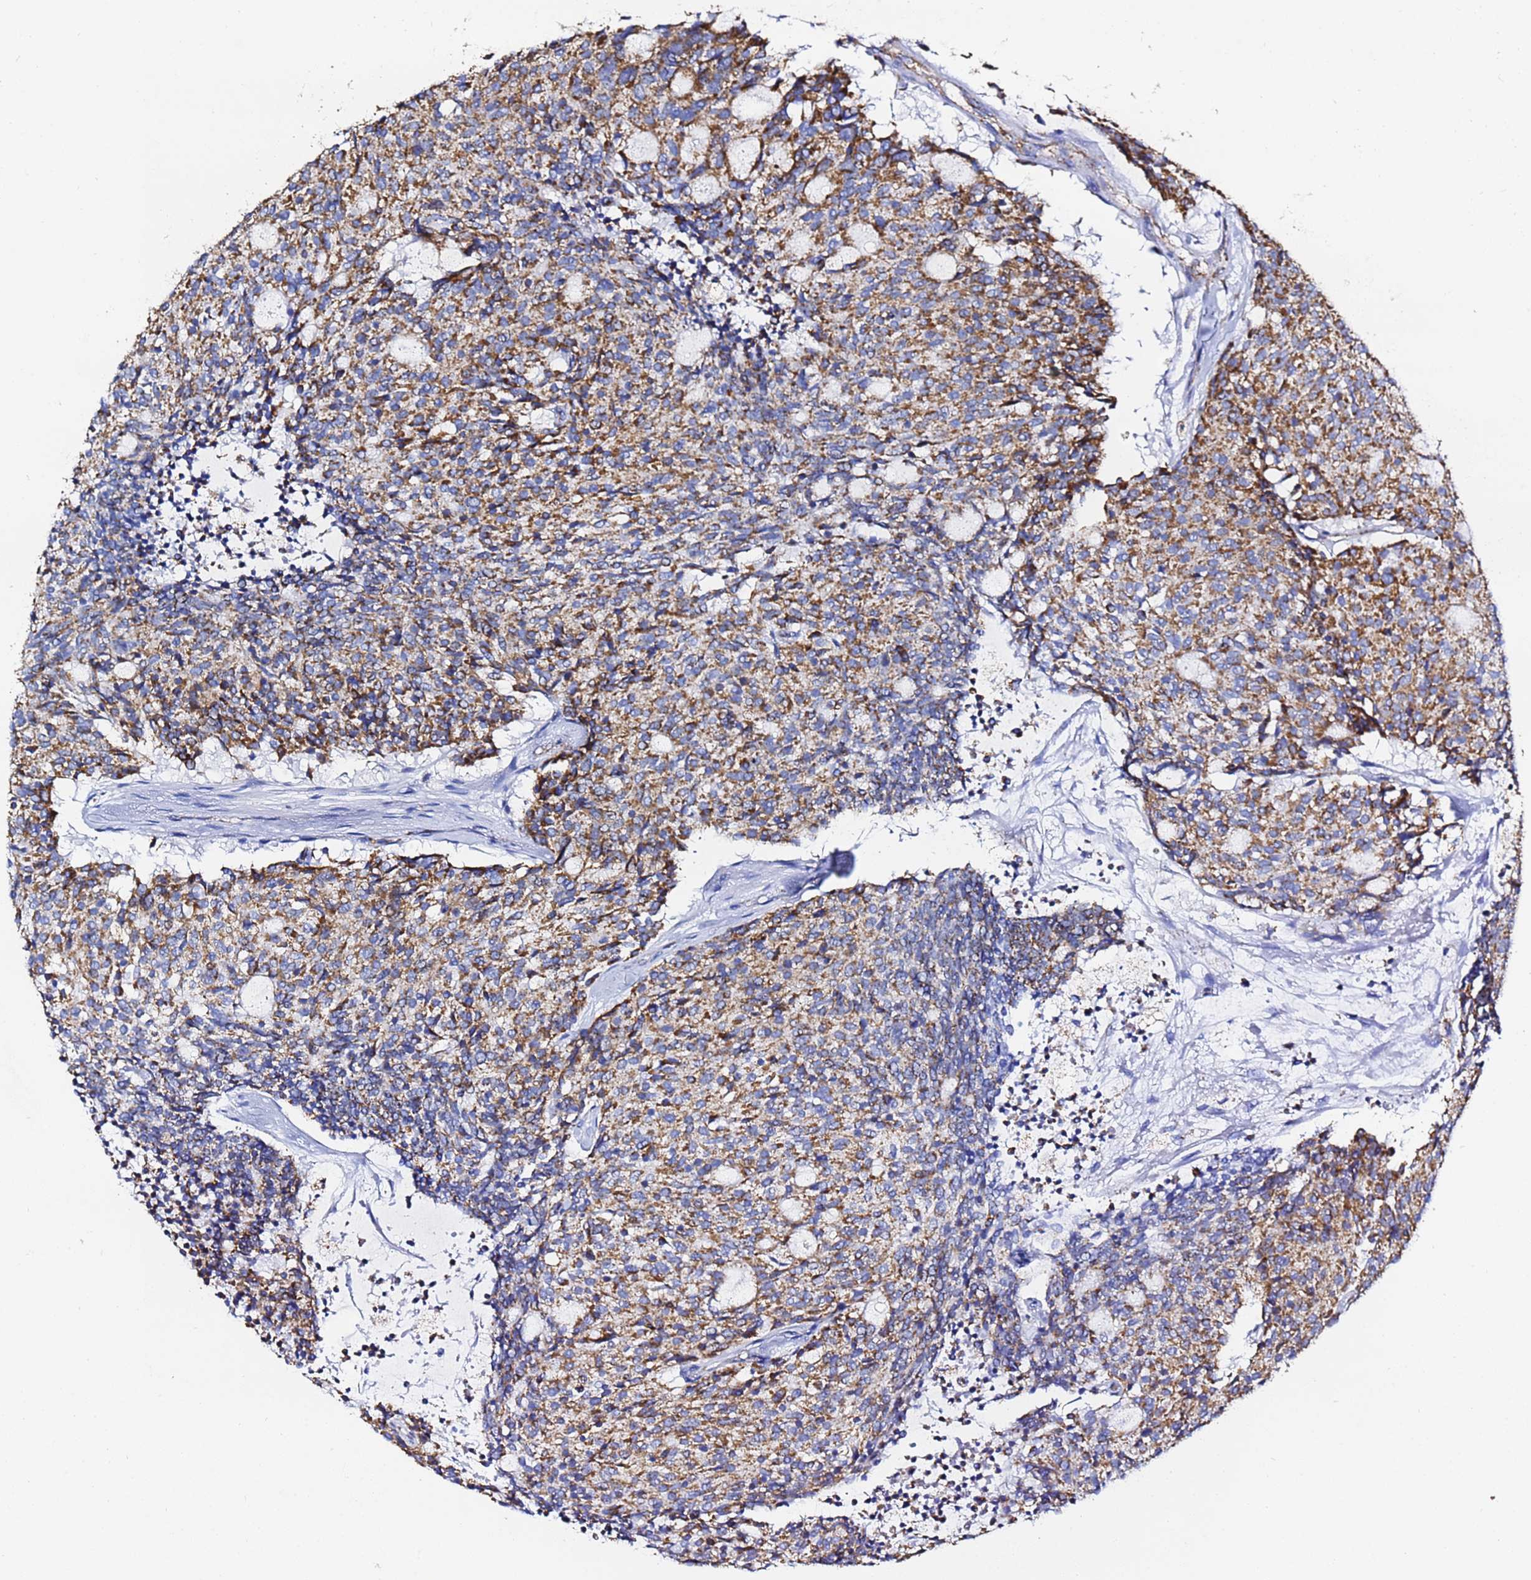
{"staining": {"intensity": "moderate", "quantity": ">75%", "location": "cytoplasmic/membranous"}, "tissue": "carcinoid", "cell_type": "Tumor cells", "image_type": "cancer", "snomed": [{"axis": "morphology", "description": "Carcinoid, malignant, NOS"}, {"axis": "topography", "description": "Pancreas"}], "caption": "The immunohistochemical stain labels moderate cytoplasmic/membranous staining in tumor cells of malignant carcinoid tissue.", "gene": "PHB2", "patient": {"sex": "female", "age": 54}}